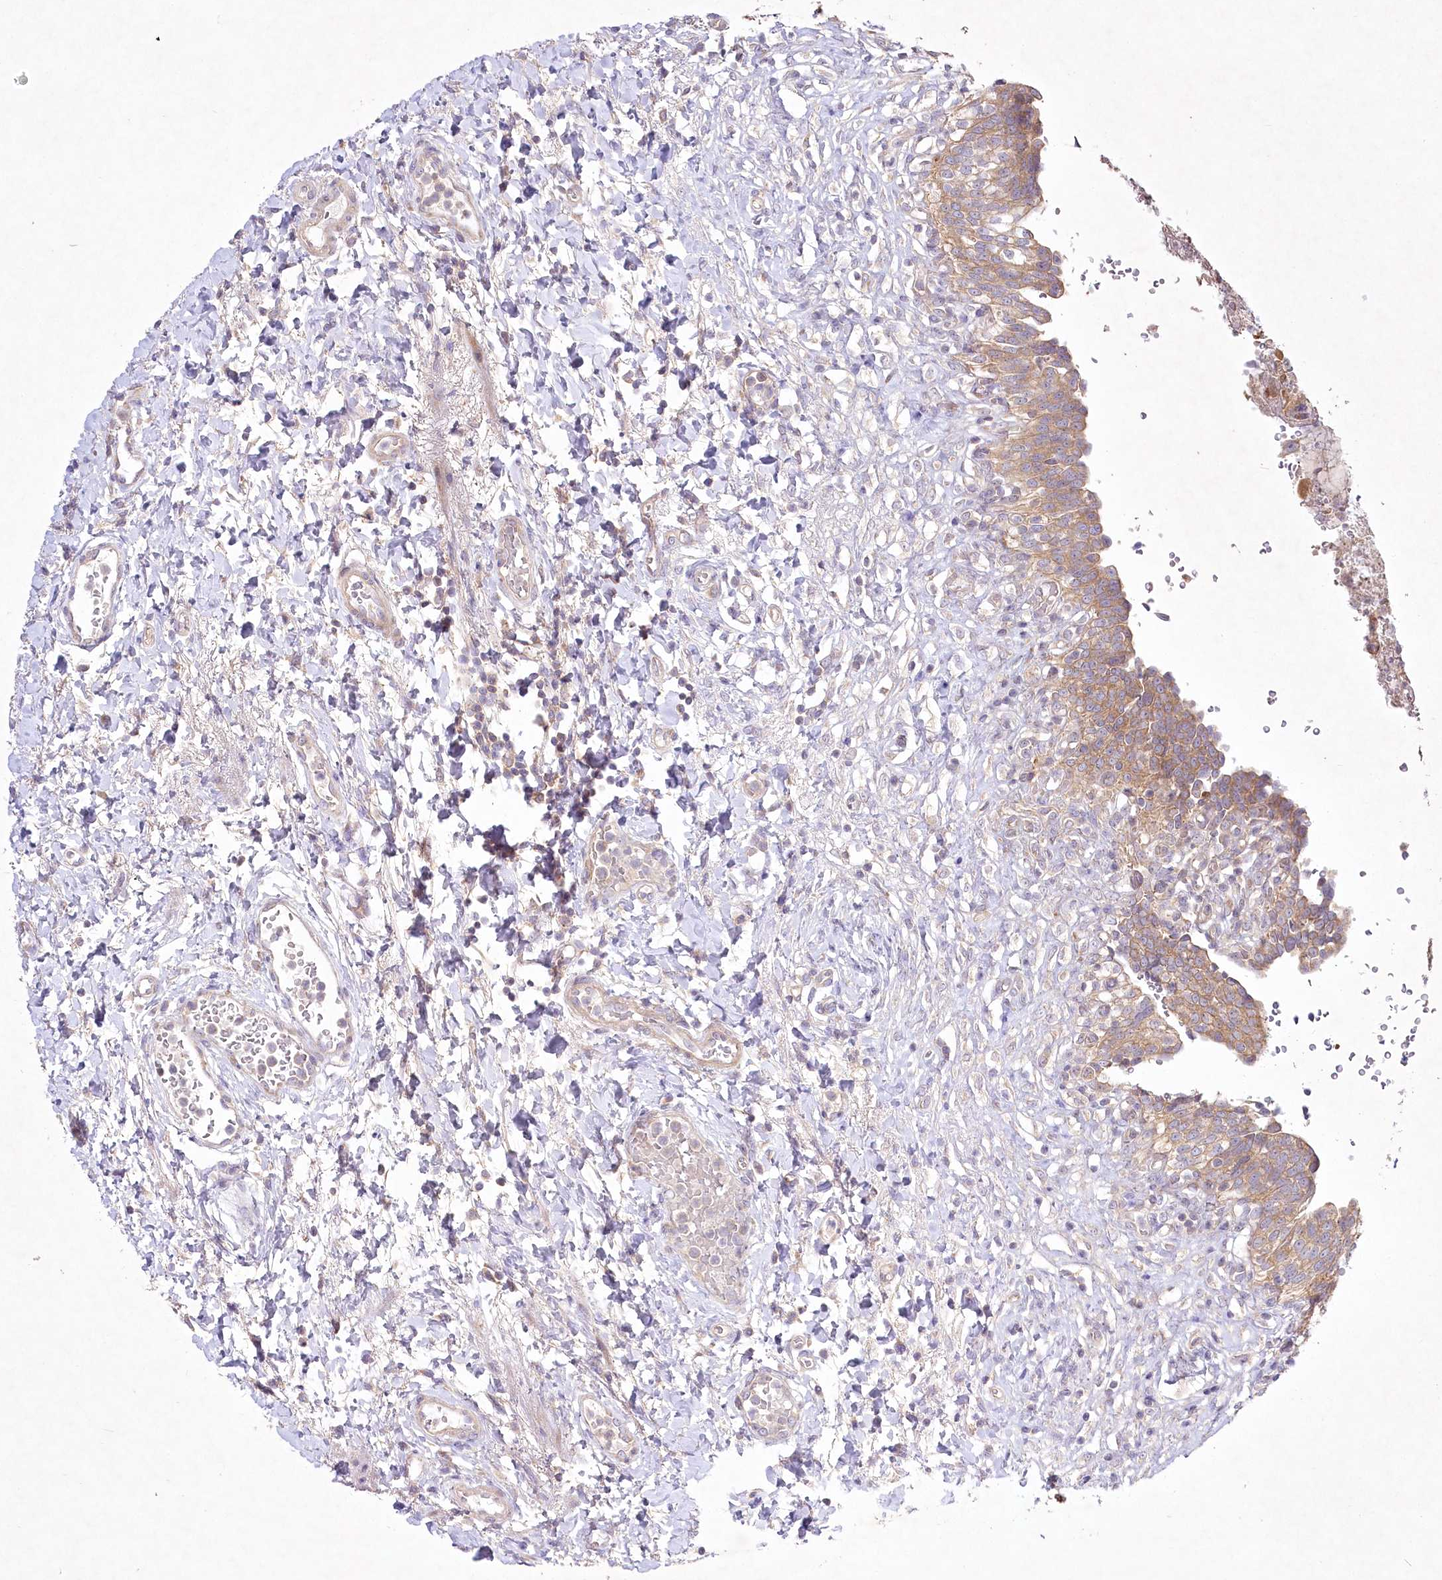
{"staining": {"intensity": "moderate", "quantity": ">75%", "location": "cytoplasmic/membranous"}, "tissue": "urinary bladder", "cell_type": "Urothelial cells", "image_type": "normal", "snomed": [{"axis": "morphology", "description": "Urothelial carcinoma, High grade"}, {"axis": "topography", "description": "Urinary bladder"}], "caption": "A high-resolution image shows immunohistochemistry (IHC) staining of unremarkable urinary bladder, which demonstrates moderate cytoplasmic/membranous expression in approximately >75% of urothelial cells. Ihc stains the protein of interest in brown and the nuclei are stained blue.", "gene": "PYROXD1", "patient": {"sex": "male", "age": 46}}